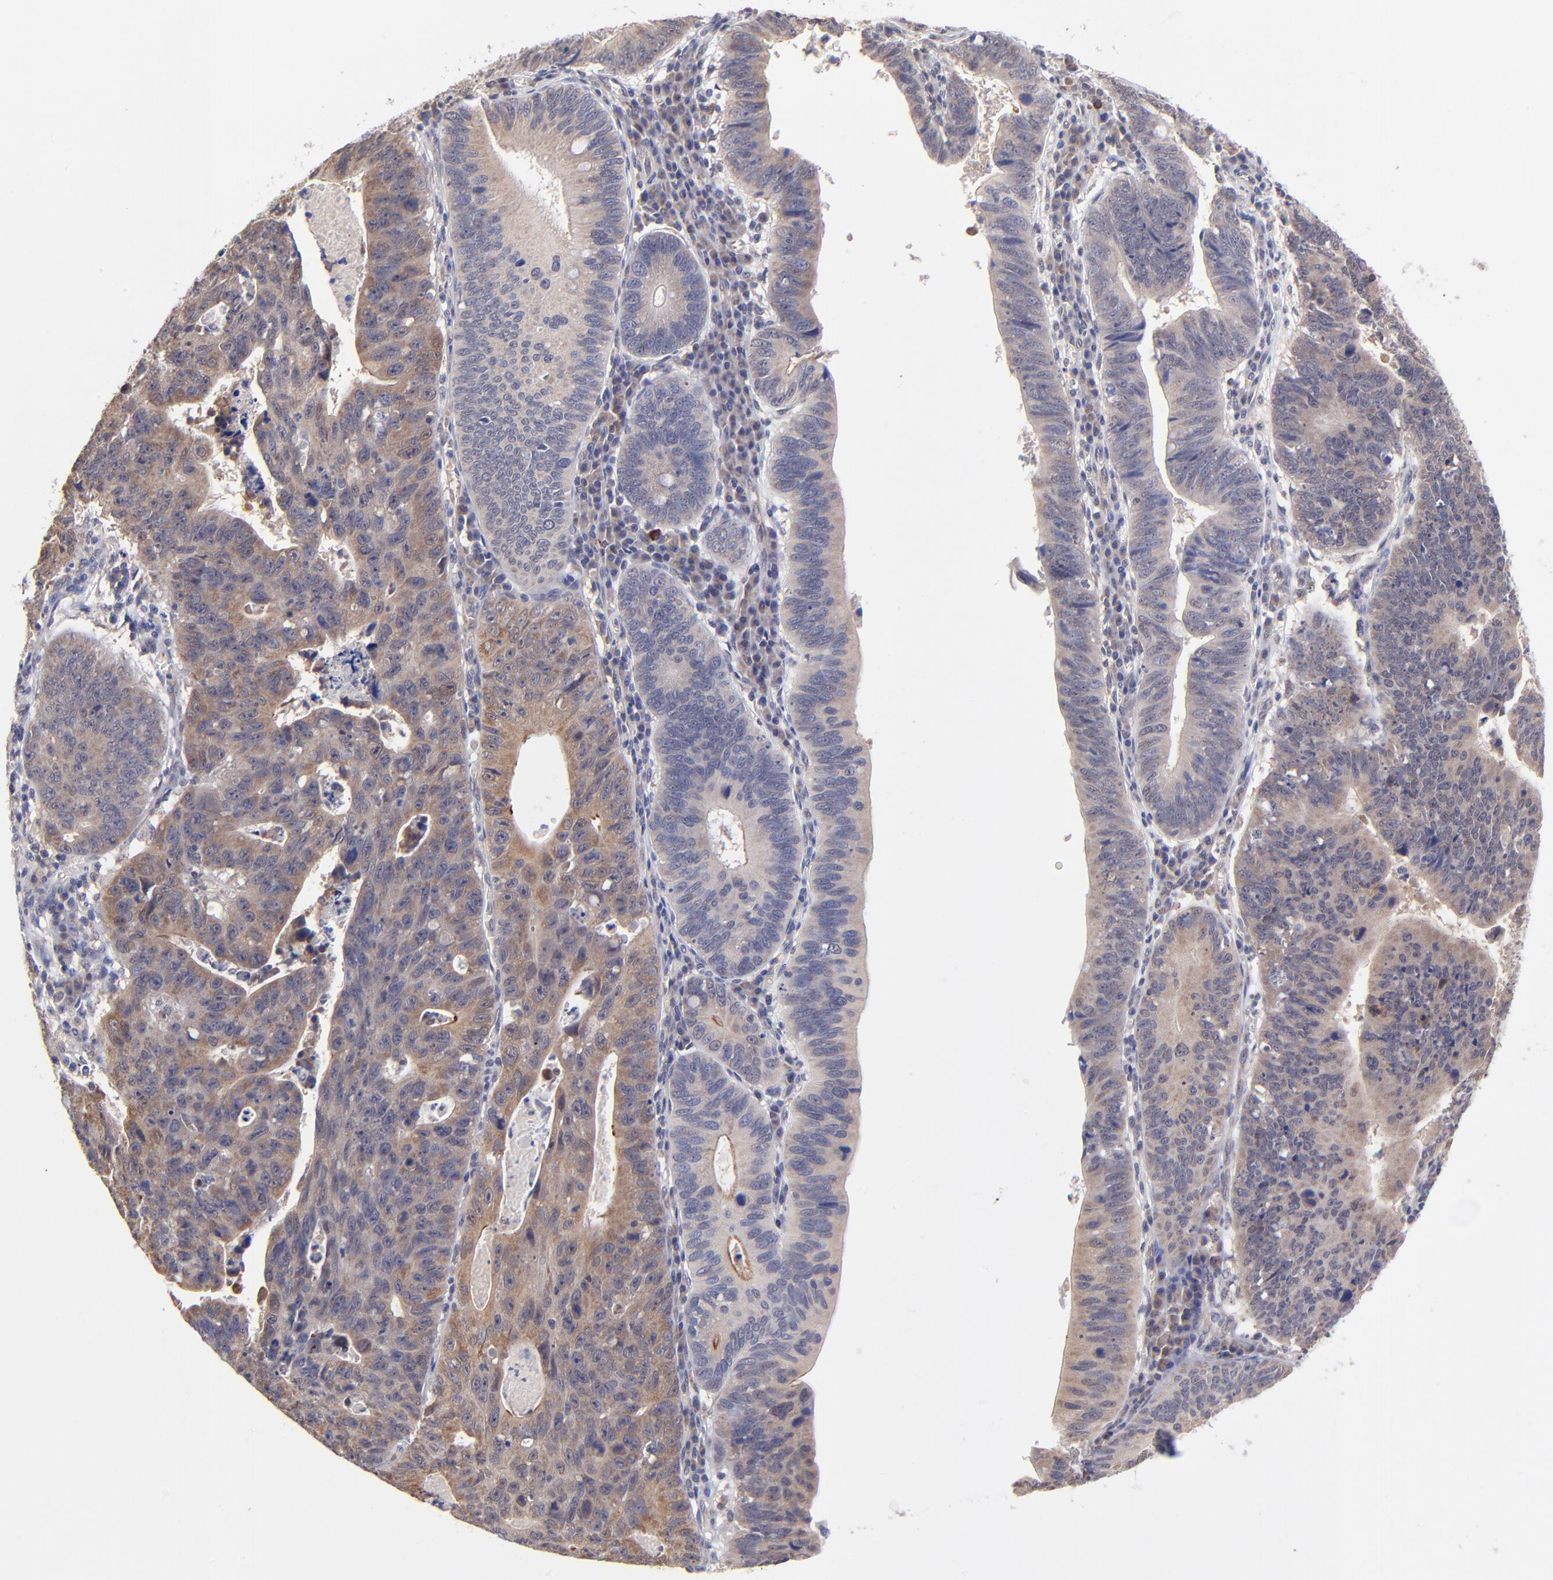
{"staining": {"intensity": "moderate", "quantity": ">75%", "location": "cytoplasmic/membranous"}, "tissue": "stomach cancer", "cell_type": "Tumor cells", "image_type": "cancer", "snomed": [{"axis": "morphology", "description": "Adenocarcinoma, NOS"}, {"axis": "topography", "description": "Stomach"}], "caption": "A brown stain shows moderate cytoplasmic/membranous staining of a protein in stomach adenocarcinoma tumor cells.", "gene": "UBE2H", "patient": {"sex": "male", "age": 59}}